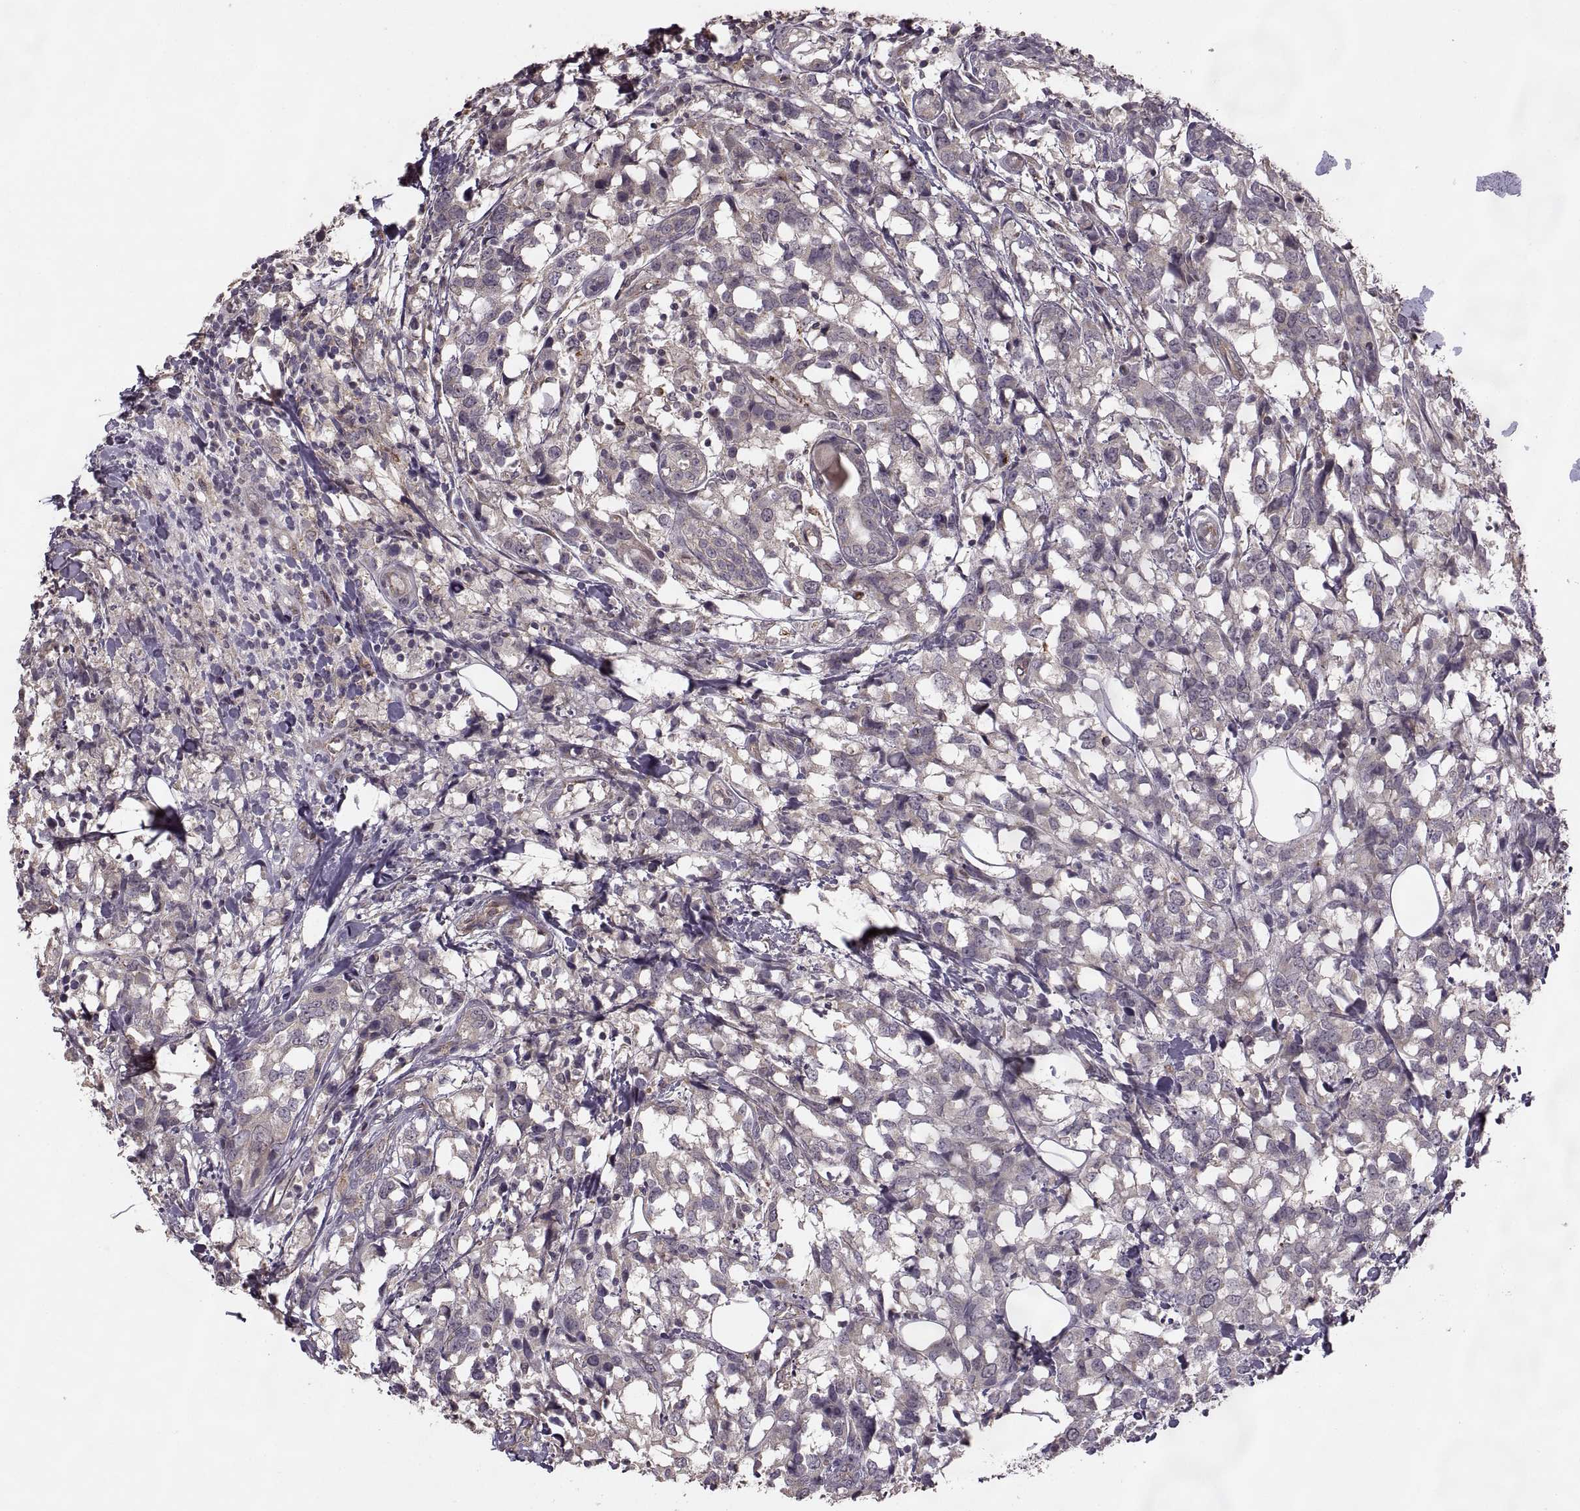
{"staining": {"intensity": "negative", "quantity": "none", "location": "none"}, "tissue": "breast cancer", "cell_type": "Tumor cells", "image_type": "cancer", "snomed": [{"axis": "morphology", "description": "Lobular carcinoma"}, {"axis": "topography", "description": "Breast"}], "caption": "High magnification brightfield microscopy of lobular carcinoma (breast) stained with DAB (brown) and counterstained with hematoxylin (blue): tumor cells show no significant staining.", "gene": "PIERCE1", "patient": {"sex": "female", "age": 59}}